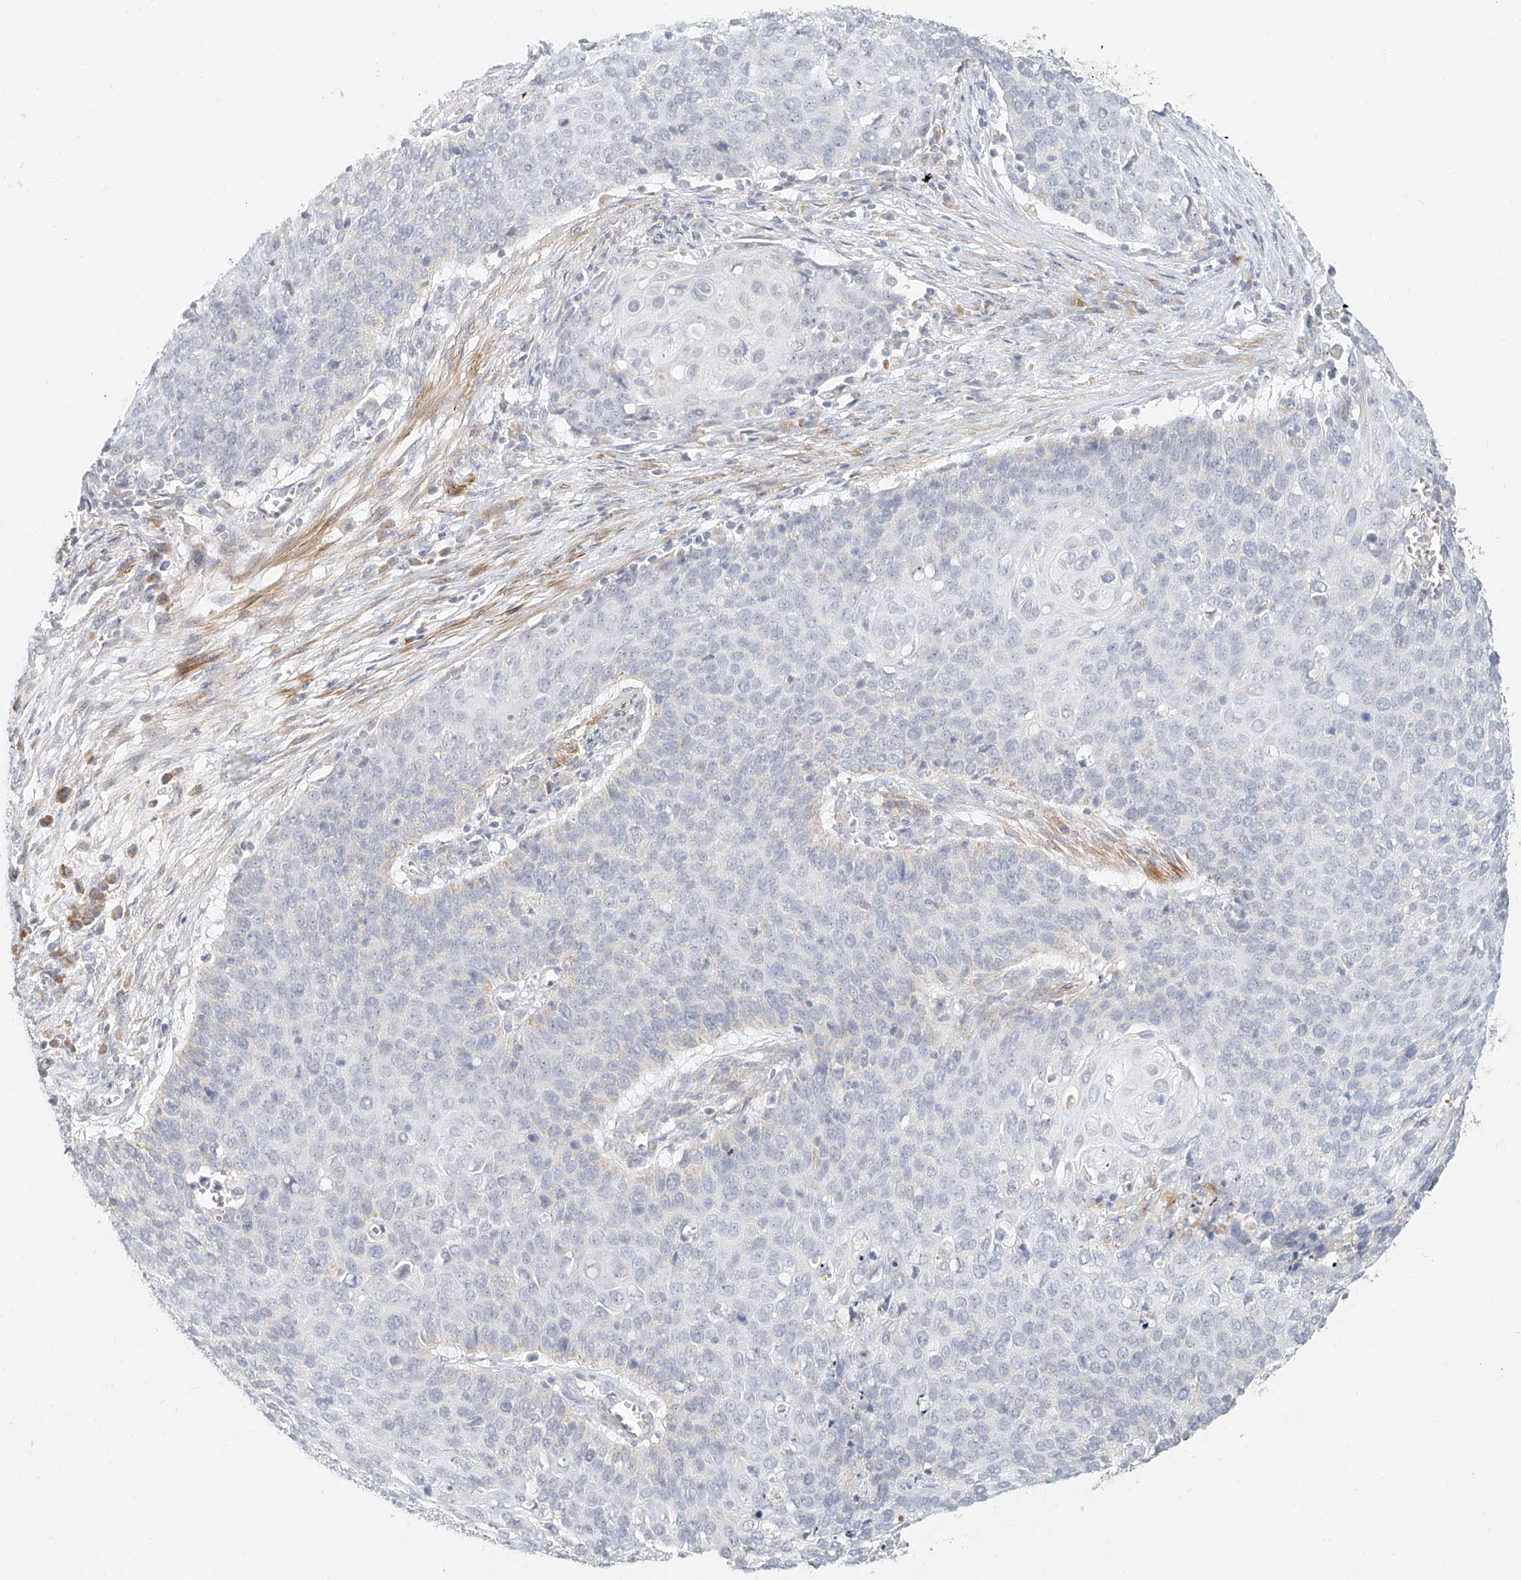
{"staining": {"intensity": "negative", "quantity": "none", "location": "none"}, "tissue": "cervical cancer", "cell_type": "Tumor cells", "image_type": "cancer", "snomed": [{"axis": "morphology", "description": "Squamous cell carcinoma, NOS"}, {"axis": "topography", "description": "Cervix"}], "caption": "DAB (3,3'-diaminobenzidine) immunohistochemical staining of cervical cancer (squamous cell carcinoma) reveals no significant expression in tumor cells.", "gene": "CXorf58", "patient": {"sex": "female", "age": 39}}